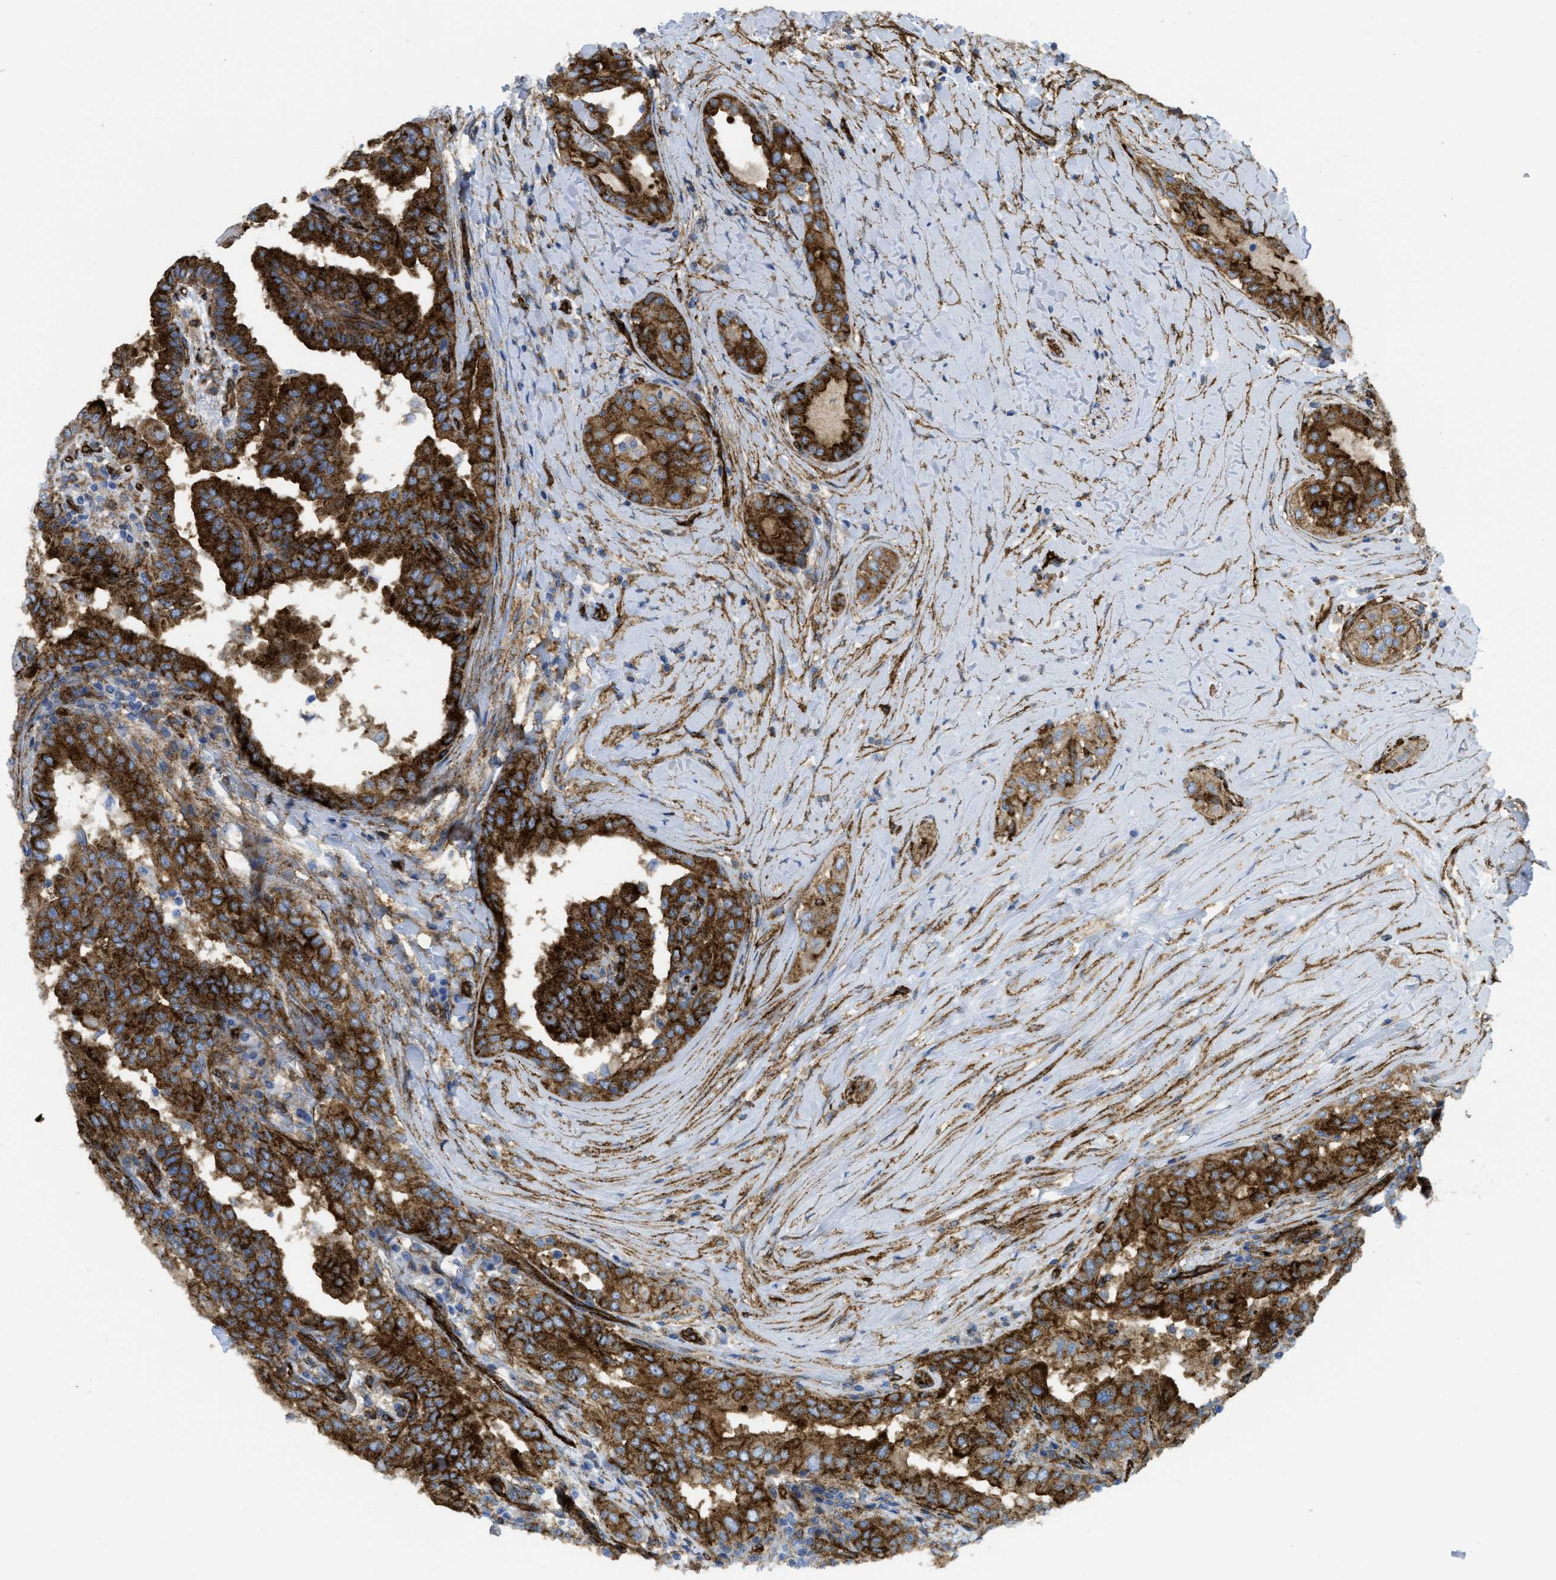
{"staining": {"intensity": "strong", "quantity": ">75%", "location": "cytoplasmic/membranous"}, "tissue": "thyroid cancer", "cell_type": "Tumor cells", "image_type": "cancer", "snomed": [{"axis": "morphology", "description": "Papillary adenocarcinoma, NOS"}, {"axis": "topography", "description": "Thyroid gland"}], "caption": "Immunohistochemistry (IHC) (DAB (3,3'-diaminobenzidine)) staining of human papillary adenocarcinoma (thyroid) reveals strong cytoplasmic/membranous protein expression in about >75% of tumor cells.", "gene": "HIP1", "patient": {"sex": "male", "age": 33}}